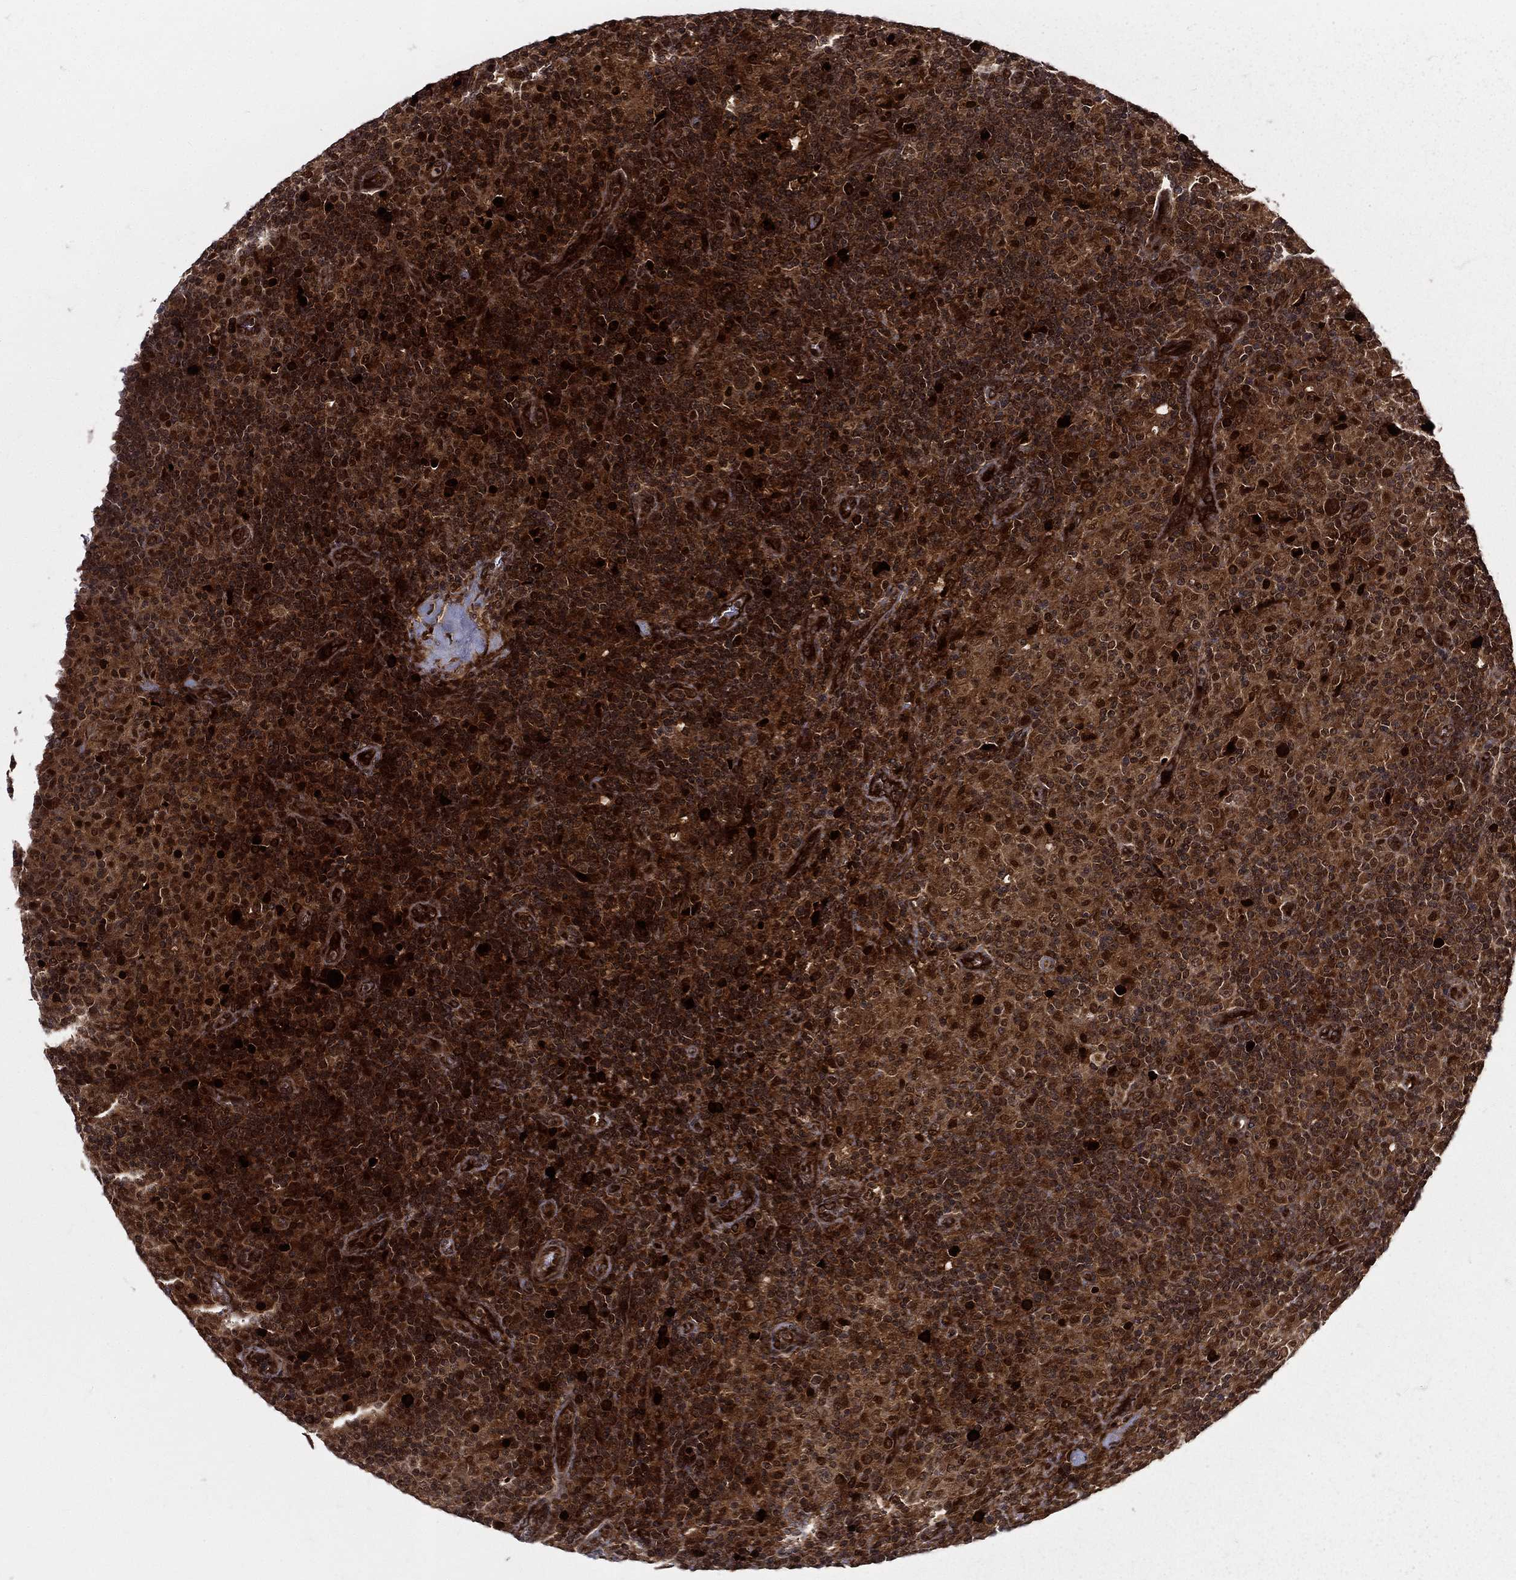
{"staining": {"intensity": "strong", "quantity": "25%-75%", "location": "cytoplasmic/membranous,nuclear"}, "tissue": "lymphoma", "cell_type": "Tumor cells", "image_type": "cancer", "snomed": [{"axis": "morphology", "description": "Hodgkin's disease, NOS"}, {"axis": "topography", "description": "Lymph node"}], "caption": "An image of lymphoma stained for a protein exhibits strong cytoplasmic/membranous and nuclear brown staining in tumor cells.", "gene": "MDM2", "patient": {"sex": "male", "age": 70}}